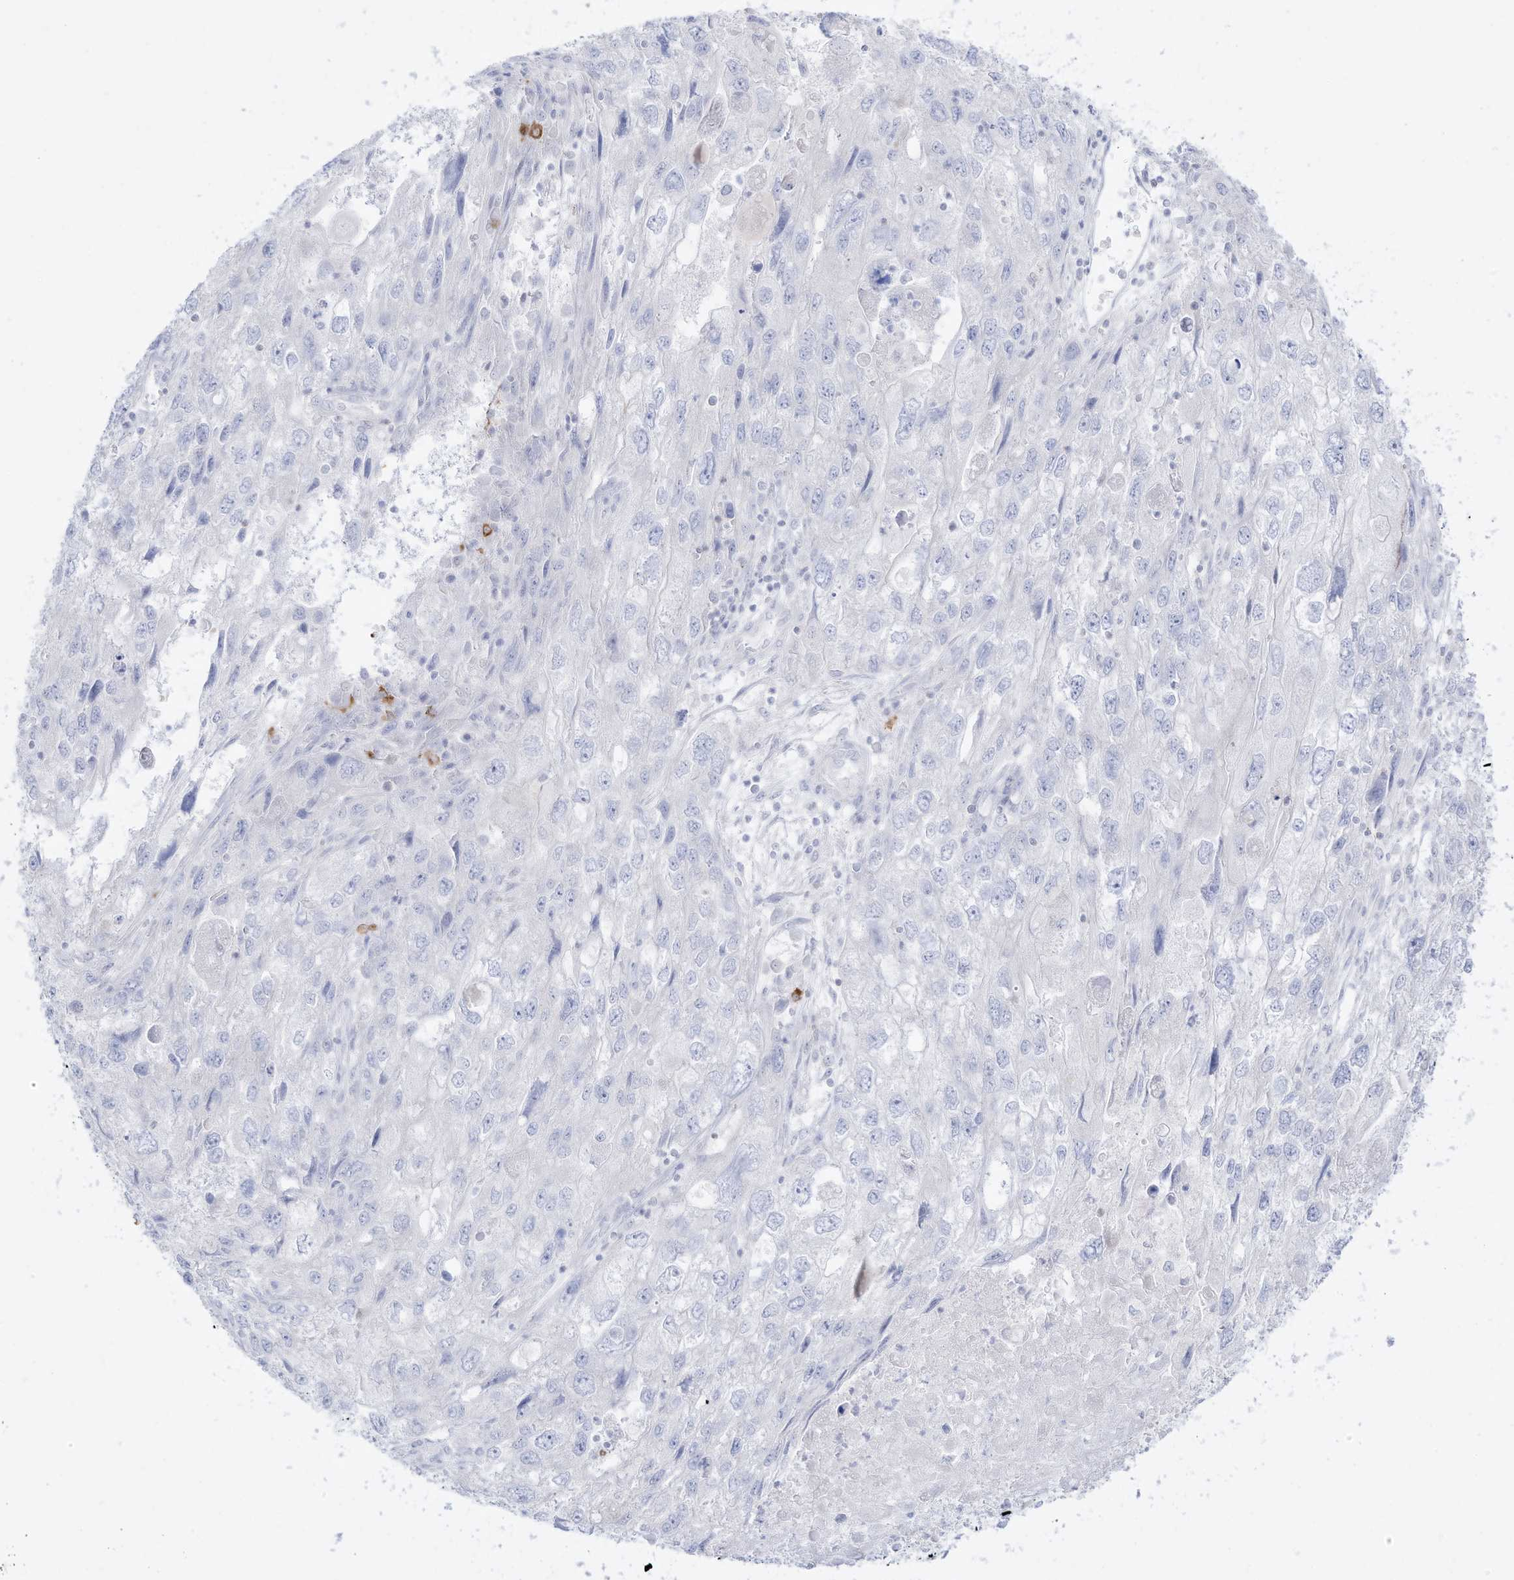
{"staining": {"intensity": "negative", "quantity": "none", "location": "none"}, "tissue": "endometrial cancer", "cell_type": "Tumor cells", "image_type": "cancer", "snomed": [{"axis": "morphology", "description": "Adenocarcinoma, NOS"}, {"axis": "topography", "description": "Endometrium"}], "caption": "Immunohistochemical staining of endometrial cancer shows no significant expression in tumor cells.", "gene": "DMKN", "patient": {"sex": "female", "age": 49}}